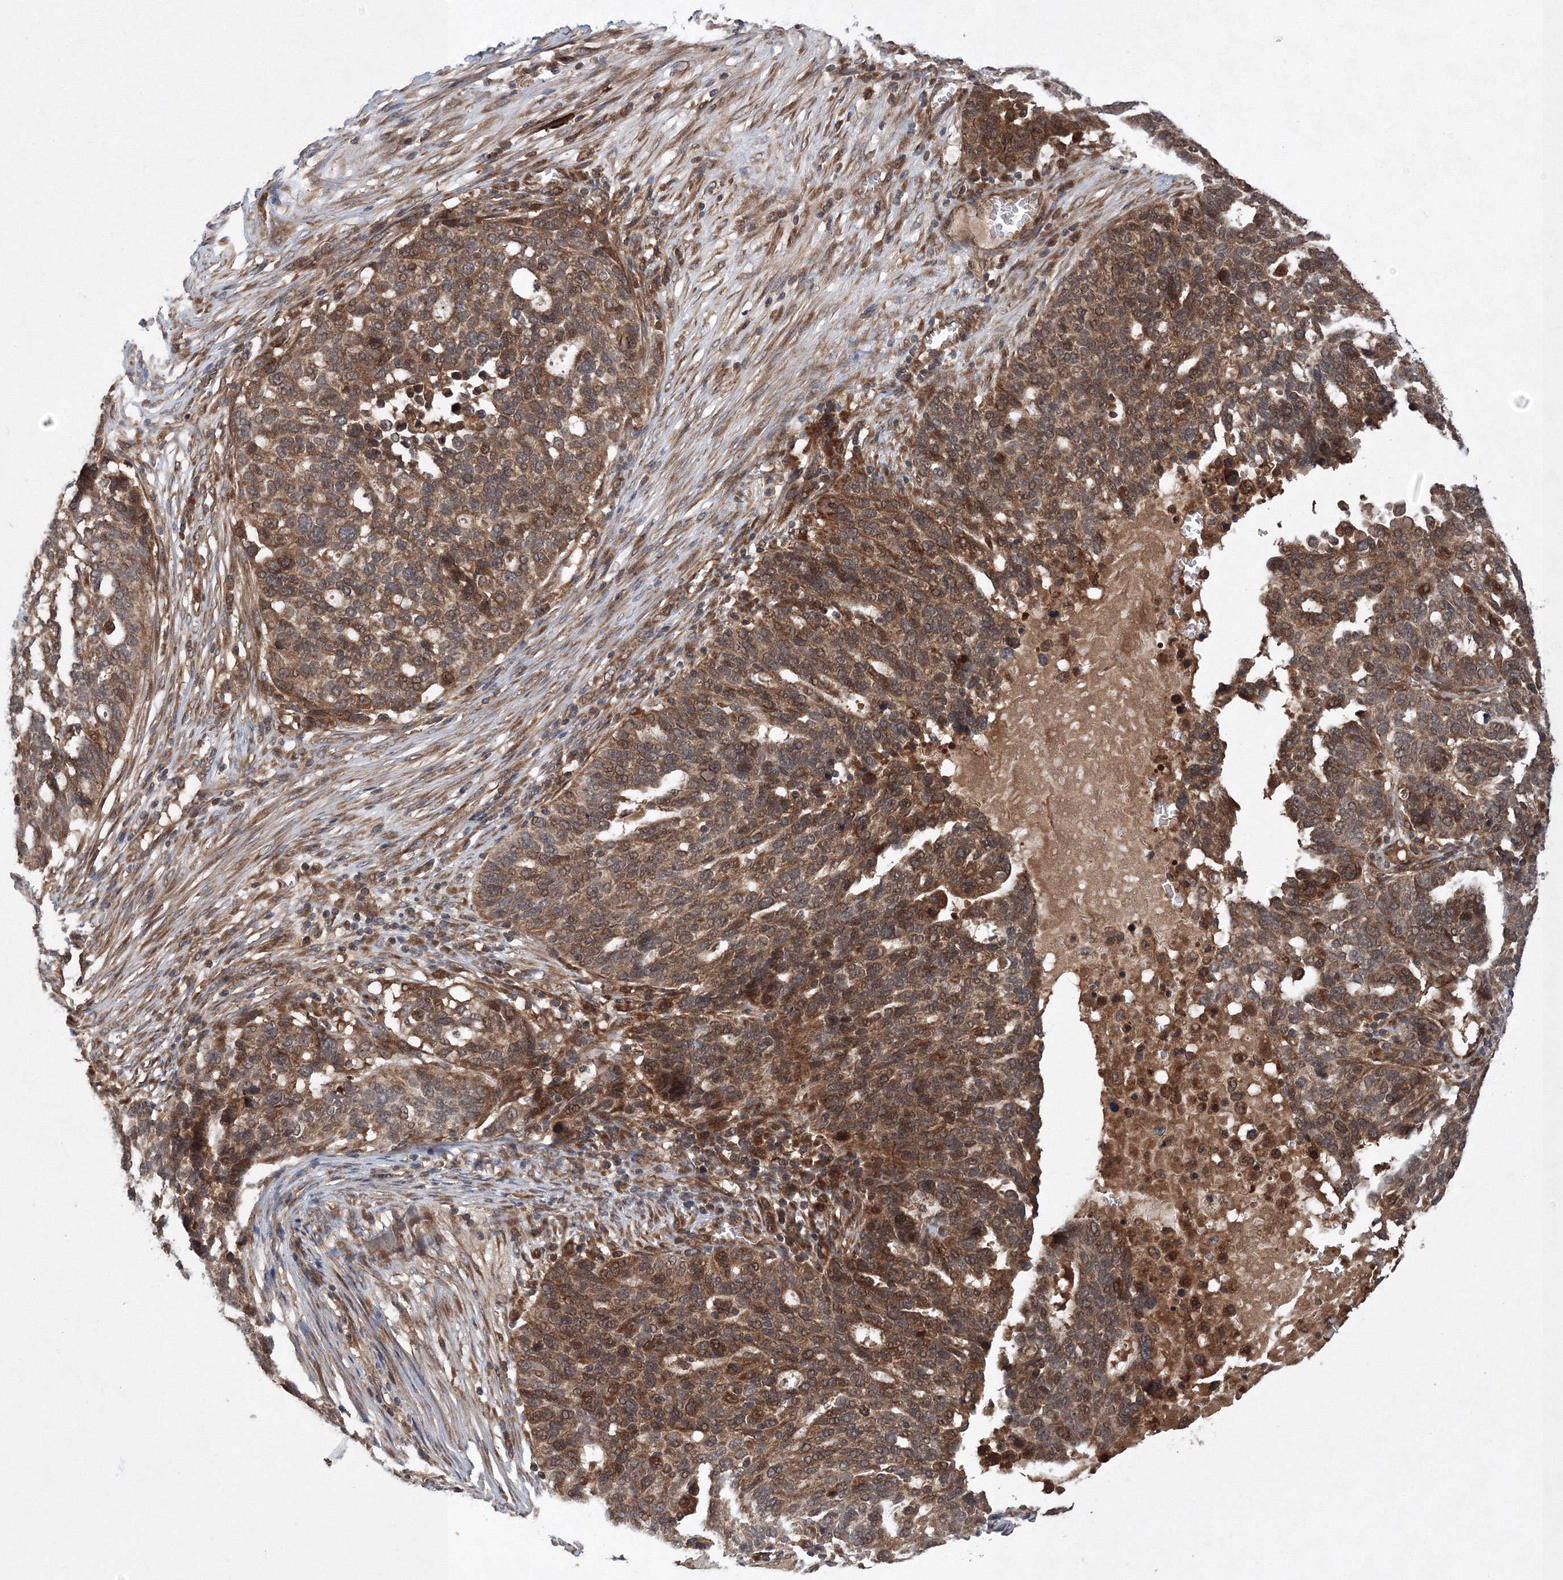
{"staining": {"intensity": "moderate", "quantity": ">75%", "location": "cytoplasmic/membranous"}, "tissue": "ovarian cancer", "cell_type": "Tumor cells", "image_type": "cancer", "snomed": [{"axis": "morphology", "description": "Cystadenocarcinoma, serous, NOS"}, {"axis": "topography", "description": "Ovary"}], "caption": "The histopathology image displays staining of ovarian cancer, revealing moderate cytoplasmic/membranous protein staining (brown color) within tumor cells.", "gene": "ATG3", "patient": {"sex": "female", "age": 59}}